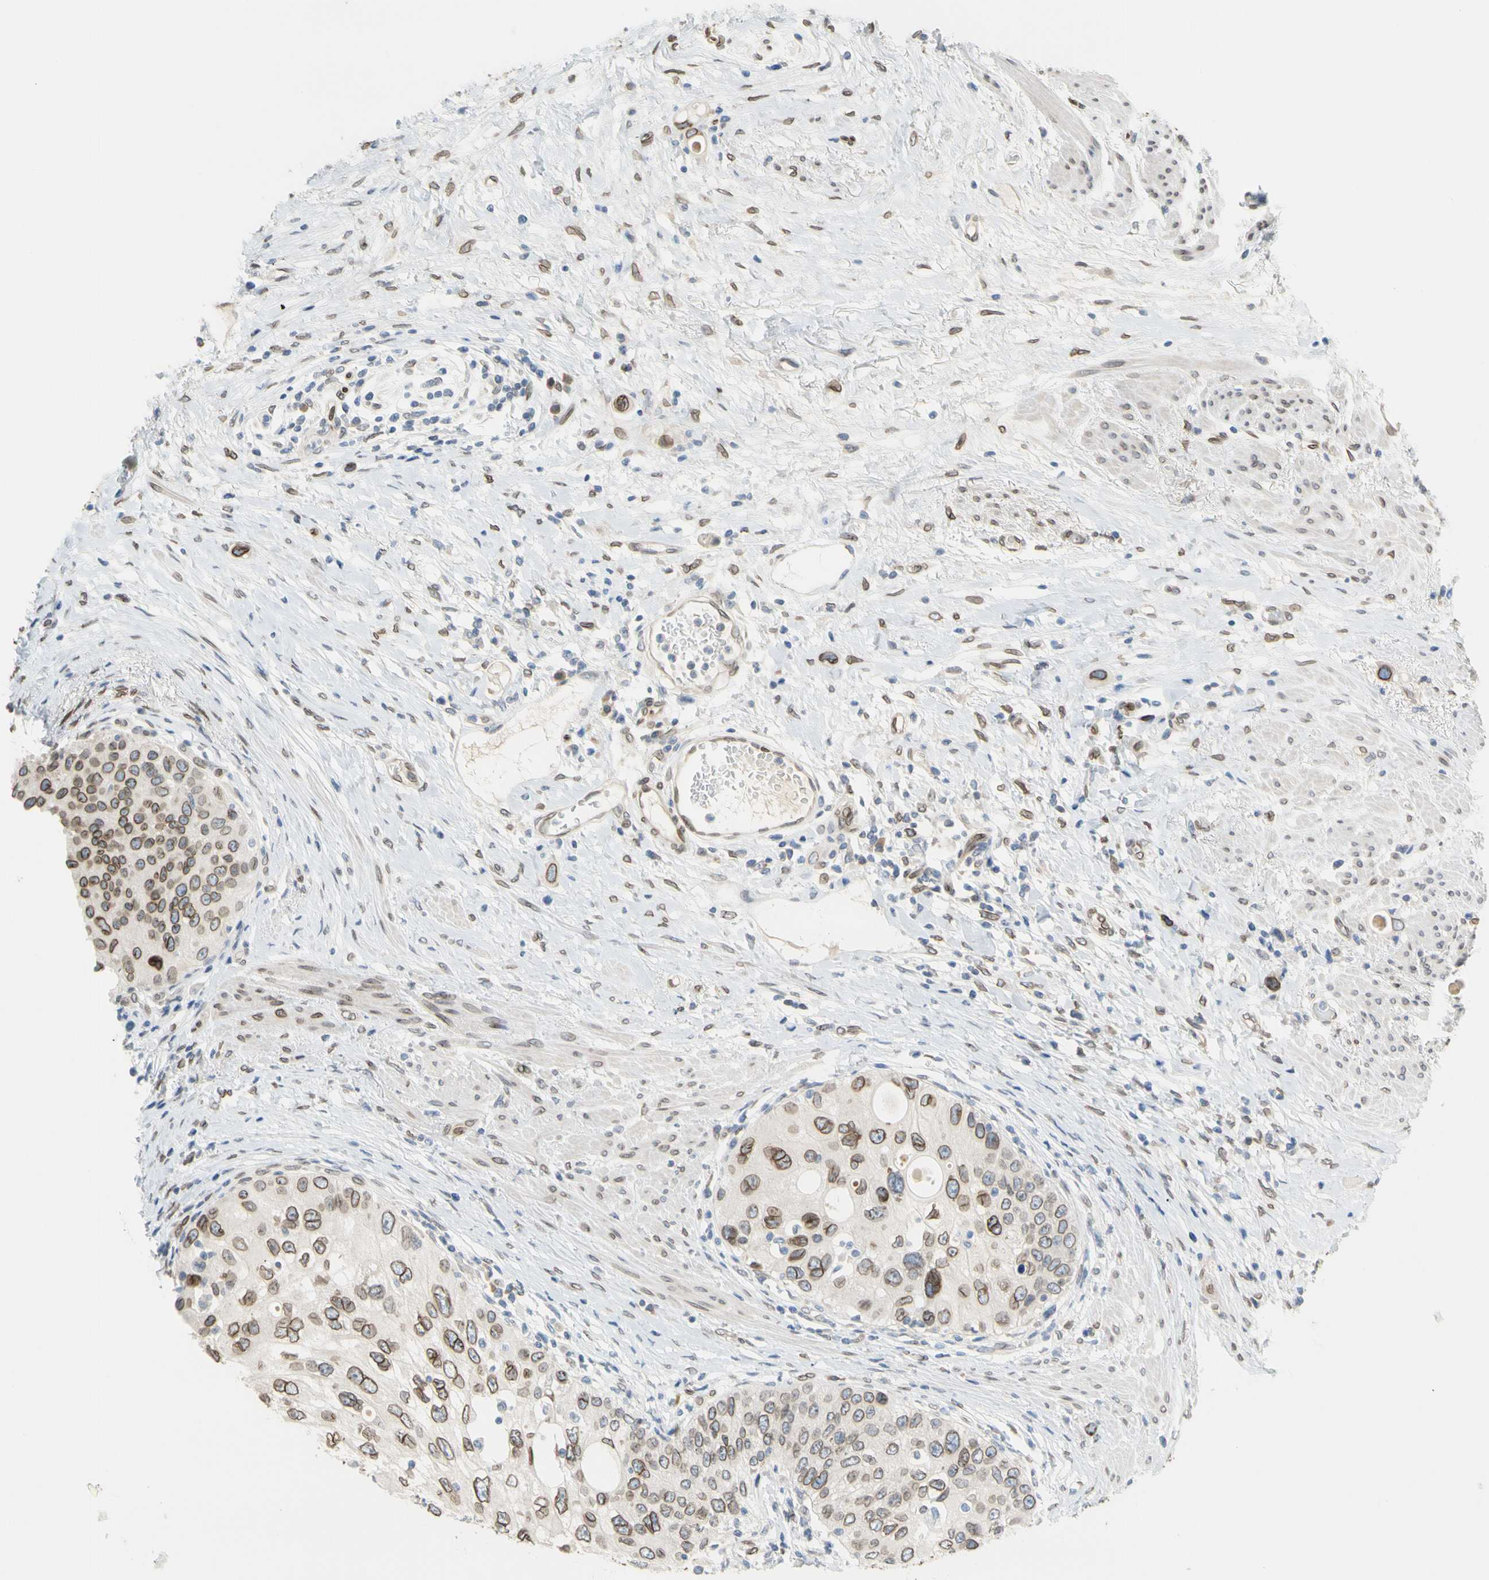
{"staining": {"intensity": "moderate", "quantity": ">75%", "location": "cytoplasmic/membranous,nuclear"}, "tissue": "urothelial cancer", "cell_type": "Tumor cells", "image_type": "cancer", "snomed": [{"axis": "morphology", "description": "Urothelial carcinoma, High grade"}, {"axis": "topography", "description": "Urinary bladder"}], "caption": "A micrograph showing moderate cytoplasmic/membranous and nuclear expression in approximately >75% of tumor cells in high-grade urothelial carcinoma, as visualized by brown immunohistochemical staining.", "gene": "SUN1", "patient": {"sex": "female", "age": 56}}